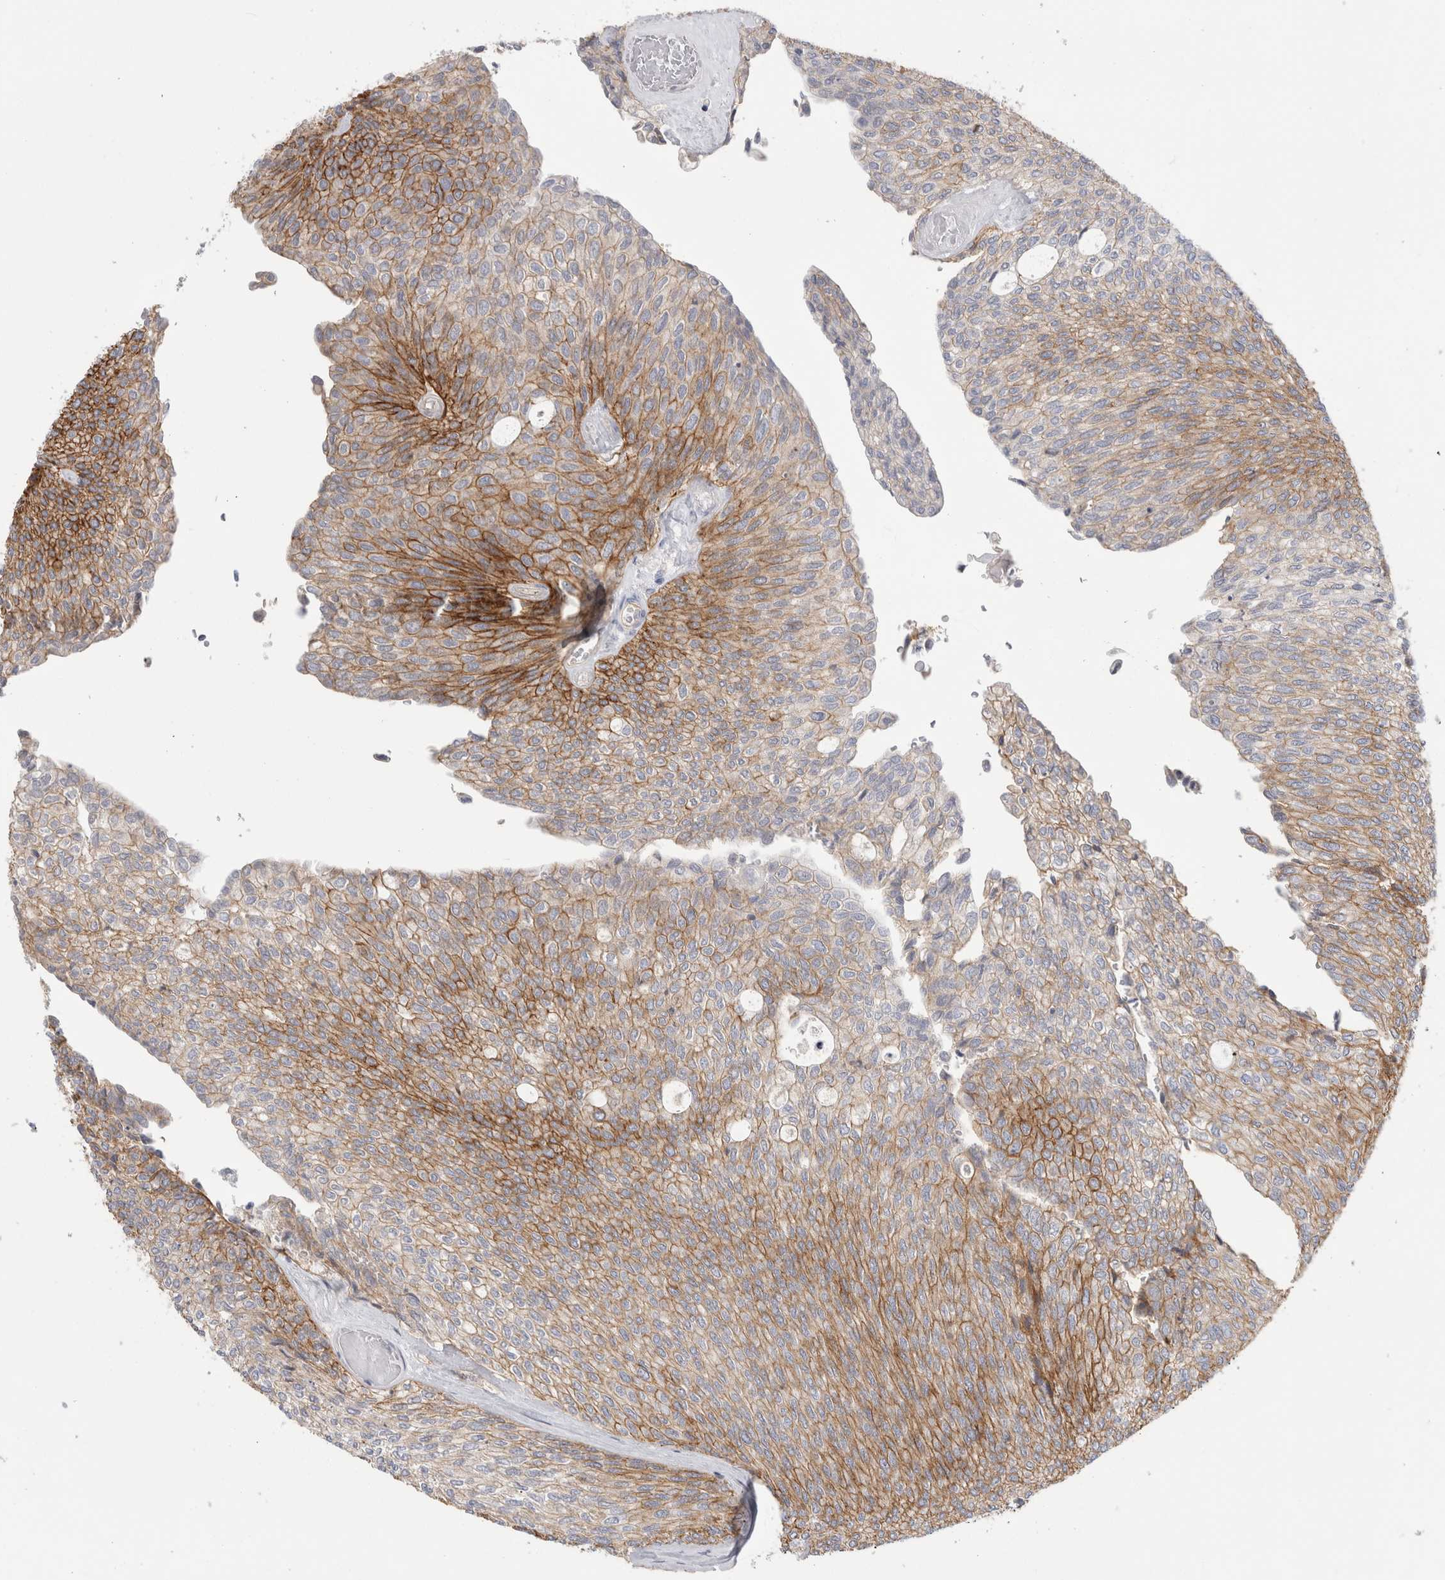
{"staining": {"intensity": "moderate", "quantity": ">75%", "location": "cytoplasmic/membranous"}, "tissue": "urothelial cancer", "cell_type": "Tumor cells", "image_type": "cancer", "snomed": [{"axis": "morphology", "description": "Urothelial carcinoma, Low grade"}, {"axis": "topography", "description": "Urinary bladder"}], "caption": "This is a photomicrograph of IHC staining of urothelial cancer, which shows moderate staining in the cytoplasmic/membranous of tumor cells.", "gene": "VANGL1", "patient": {"sex": "female", "age": 79}}